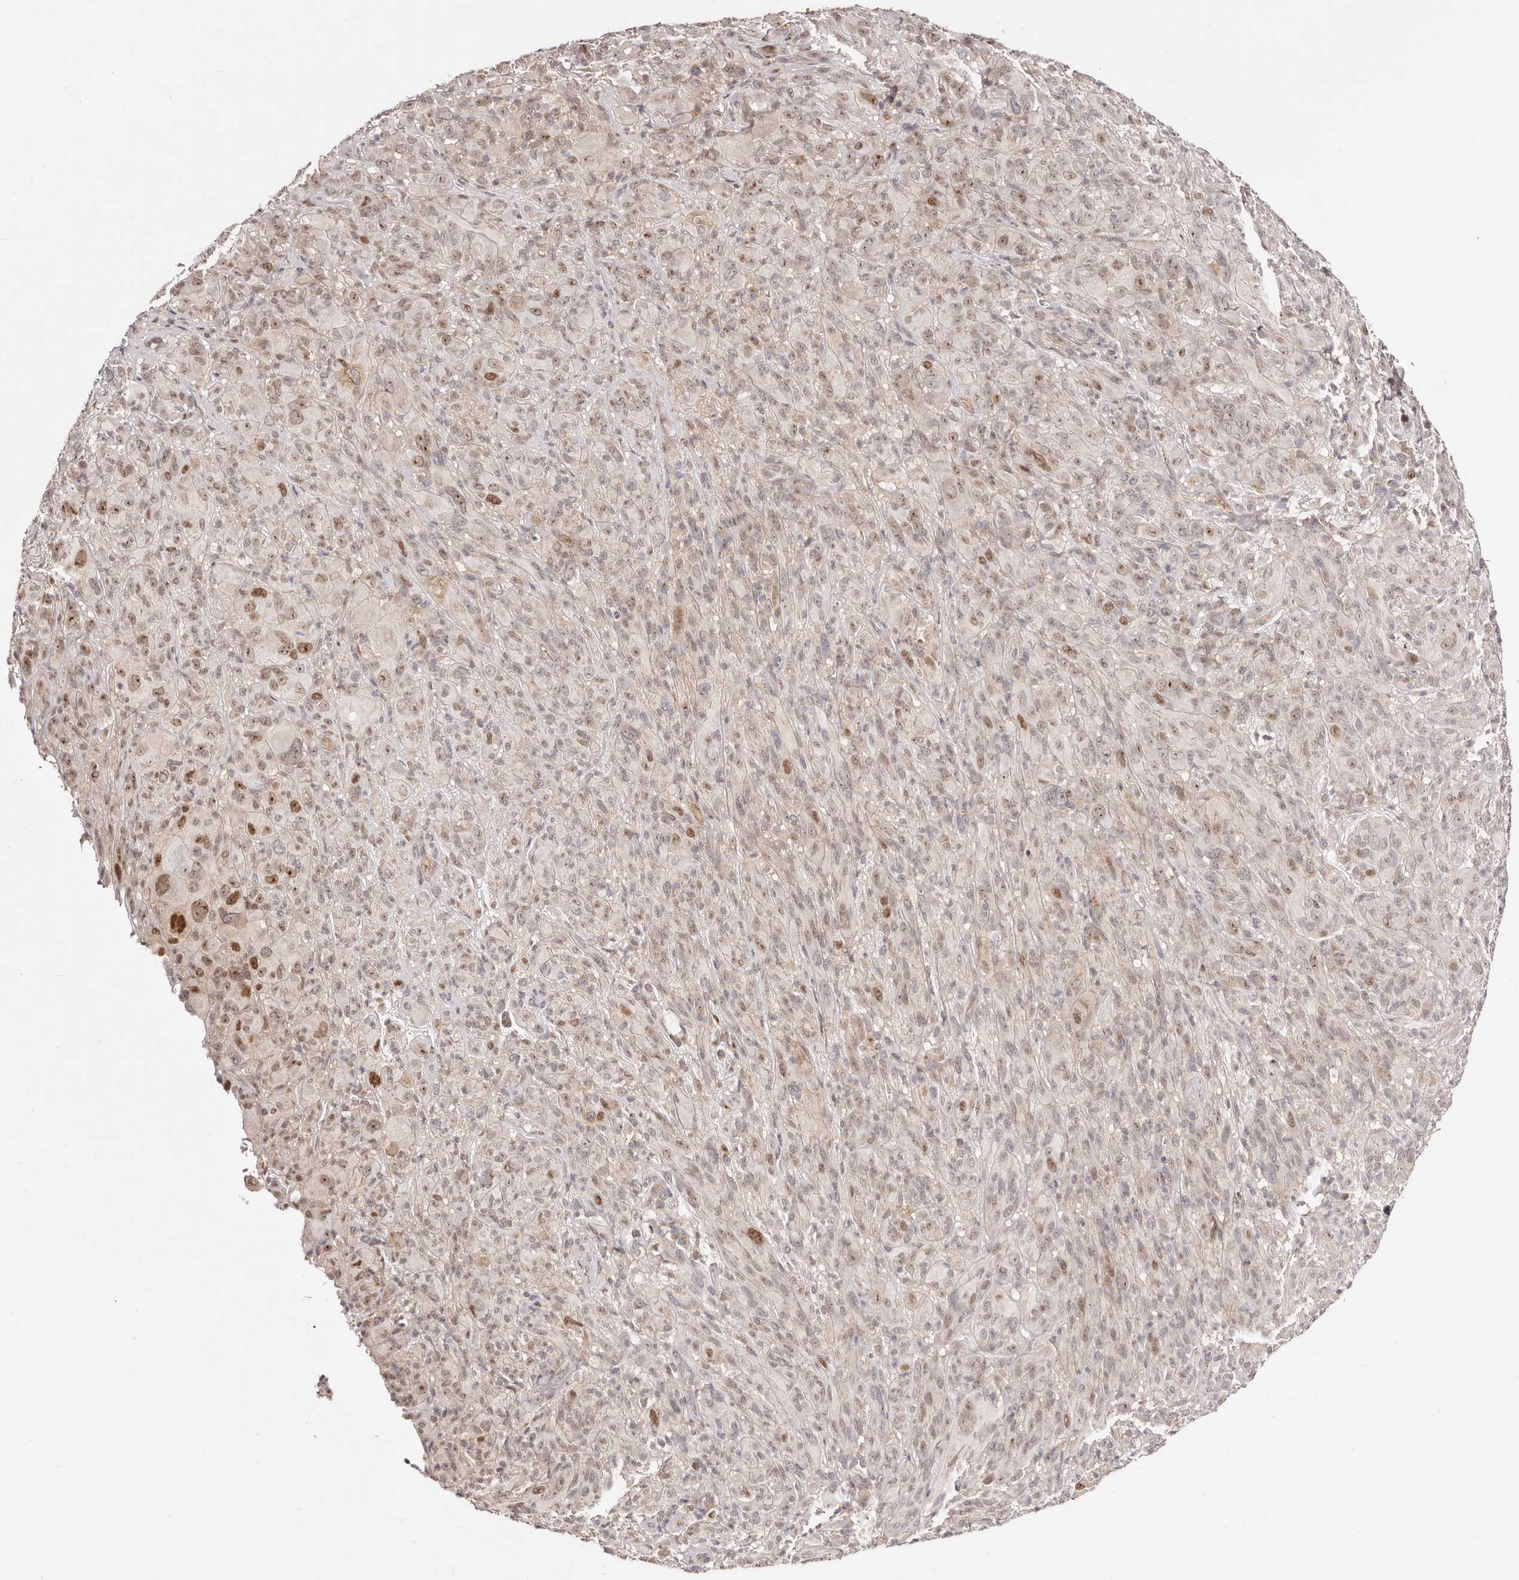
{"staining": {"intensity": "weak", "quantity": "<25%", "location": "cytoplasmic/membranous,nuclear"}, "tissue": "melanoma", "cell_type": "Tumor cells", "image_type": "cancer", "snomed": [{"axis": "morphology", "description": "Malignant melanoma, NOS"}, {"axis": "topography", "description": "Skin of head"}], "caption": "Human melanoma stained for a protein using IHC shows no expression in tumor cells.", "gene": "EGR3", "patient": {"sex": "male", "age": 96}}